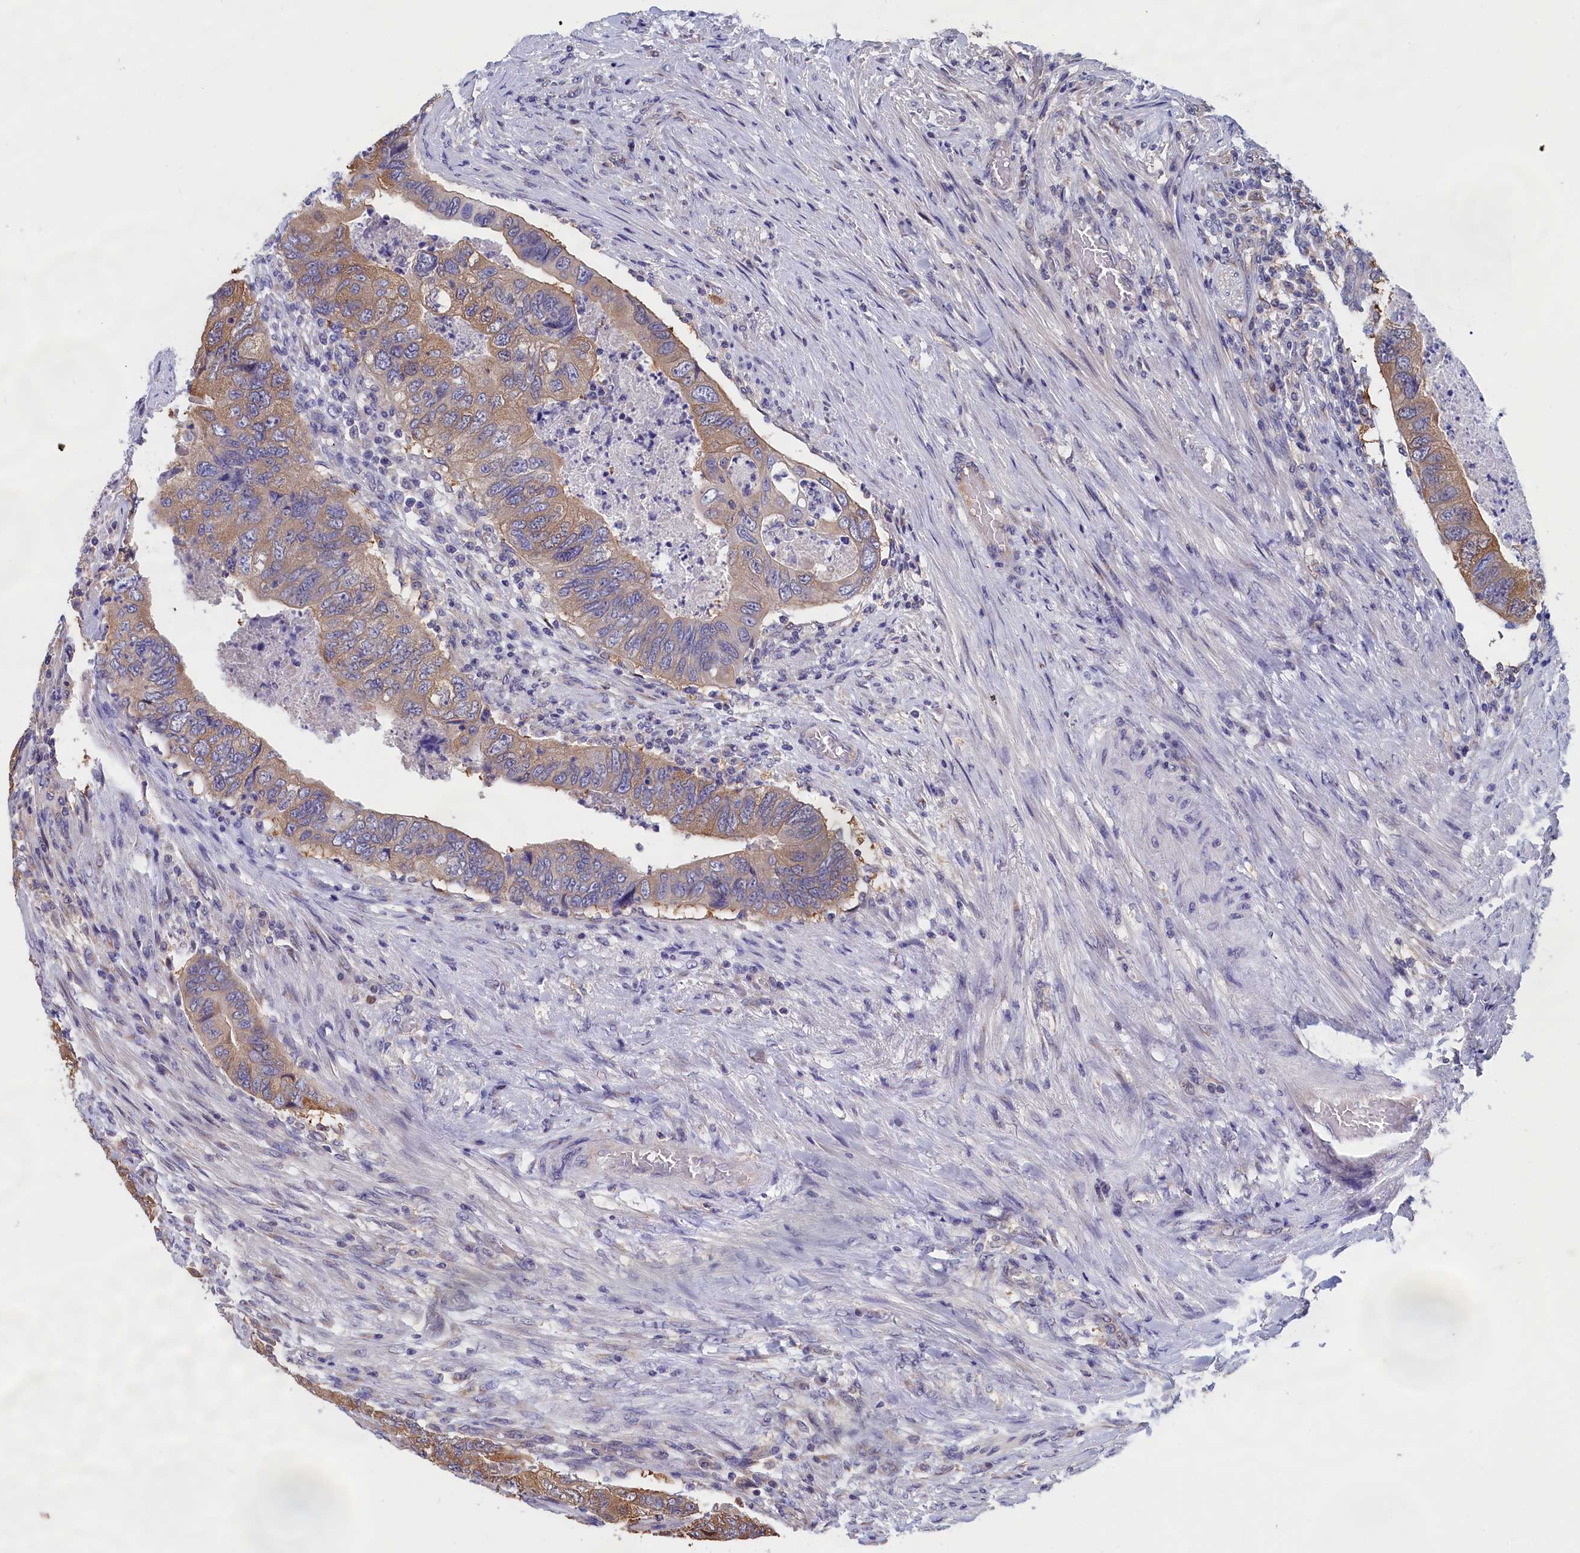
{"staining": {"intensity": "weak", "quantity": "25%-75%", "location": "cytoplasmic/membranous"}, "tissue": "colorectal cancer", "cell_type": "Tumor cells", "image_type": "cancer", "snomed": [{"axis": "morphology", "description": "Adenocarcinoma, NOS"}, {"axis": "topography", "description": "Rectum"}], "caption": "Tumor cells reveal low levels of weak cytoplasmic/membranous expression in about 25%-75% of cells in human colorectal cancer (adenocarcinoma).", "gene": "ABCC8", "patient": {"sex": "male", "age": 63}}